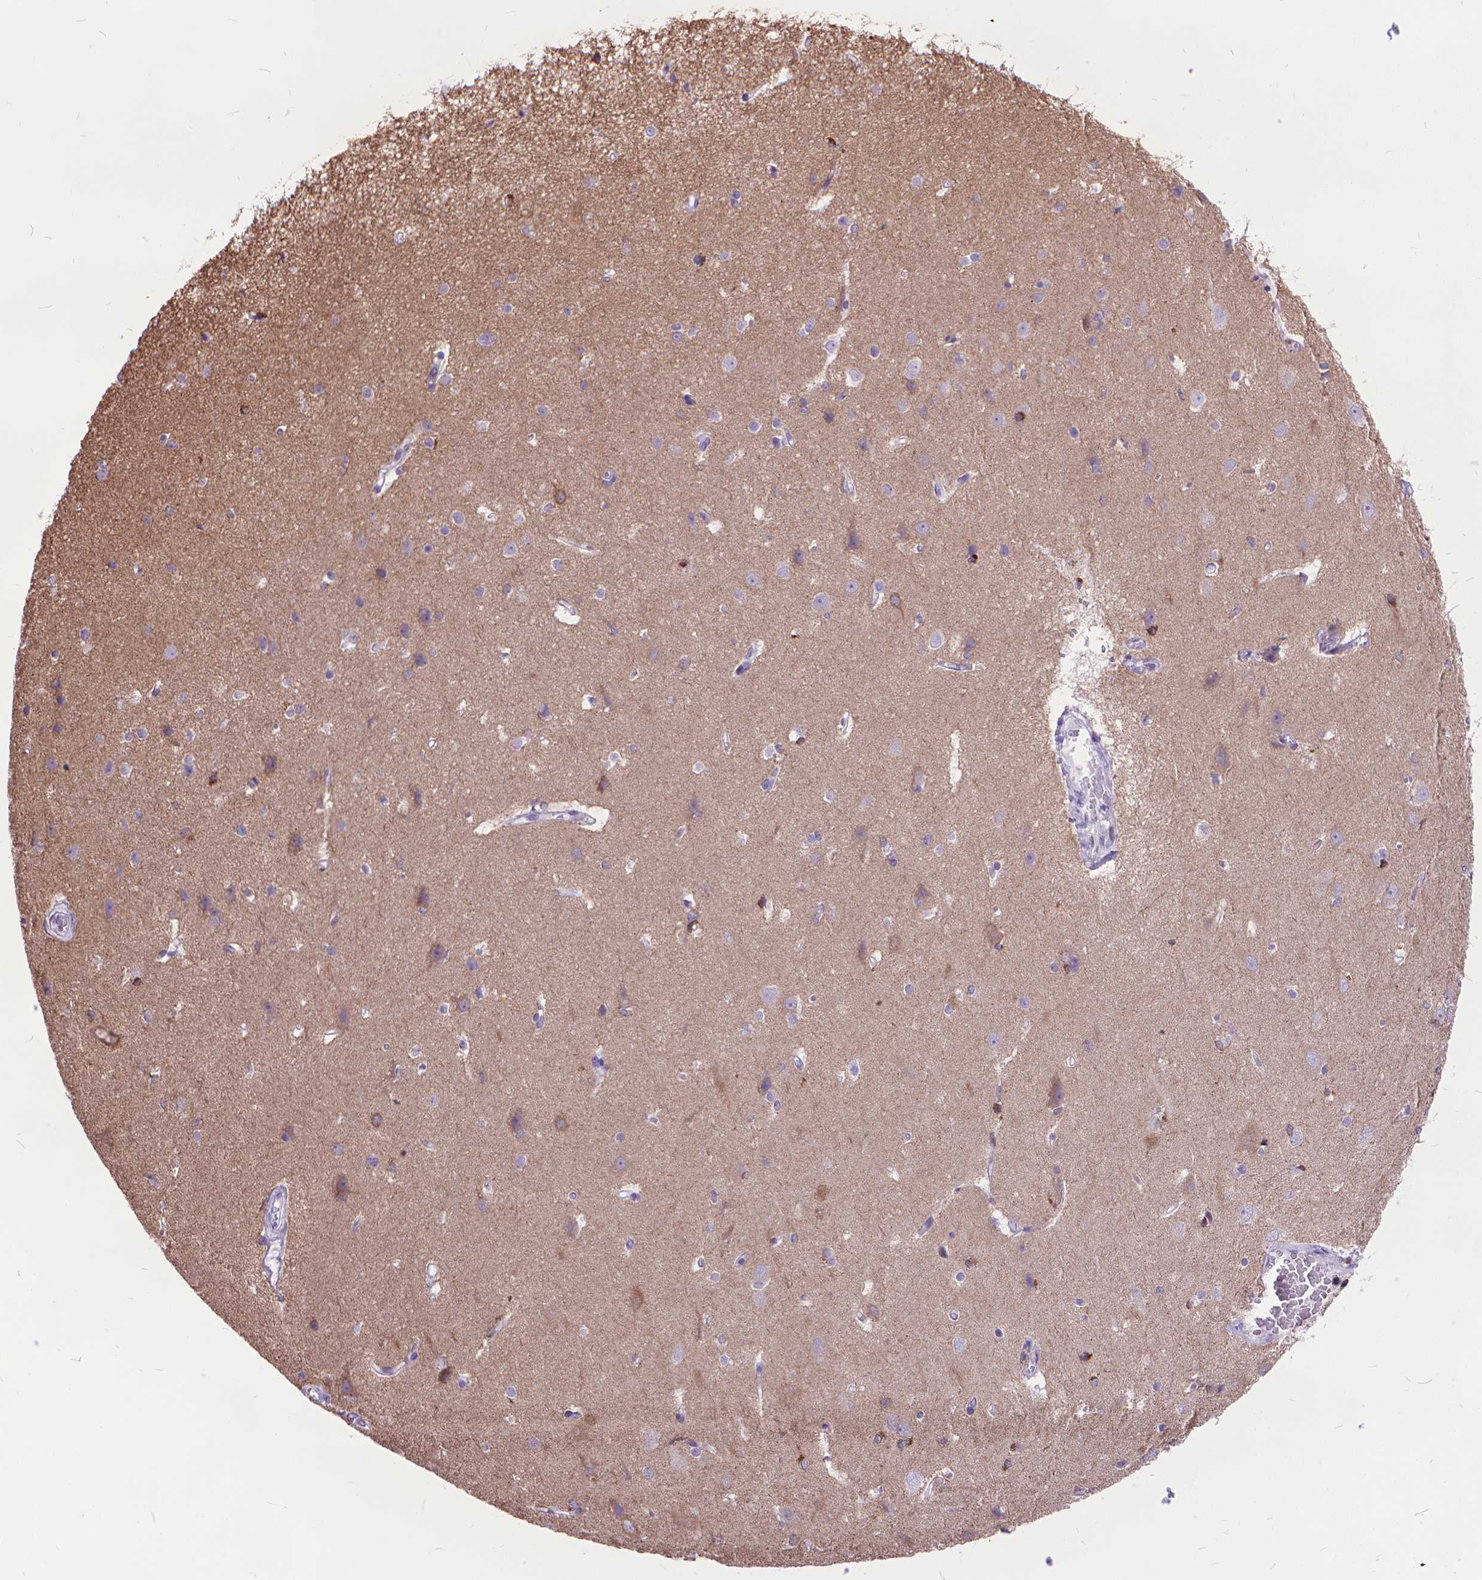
{"staining": {"intensity": "negative", "quantity": "none", "location": "none"}, "tissue": "cerebral cortex", "cell_type": "Endothelial cells", "image_type": "normal", "snomed": [{"axis": "morphology", "description": "Normal tissue, NOS"}, {"axis": "topography", "description": "Cerebral cortex"}], "caption": "An image of human cerebral cortex is negative for staining in endothelial cells. Brightfield microscopy of IHC stained with DAB (3,3'-diaminobenzidine) (brown) and hematoxylin (blue), captured at high magnification.", "gene": "POLE4", "patient": {"sex": "male", "age": 37}}